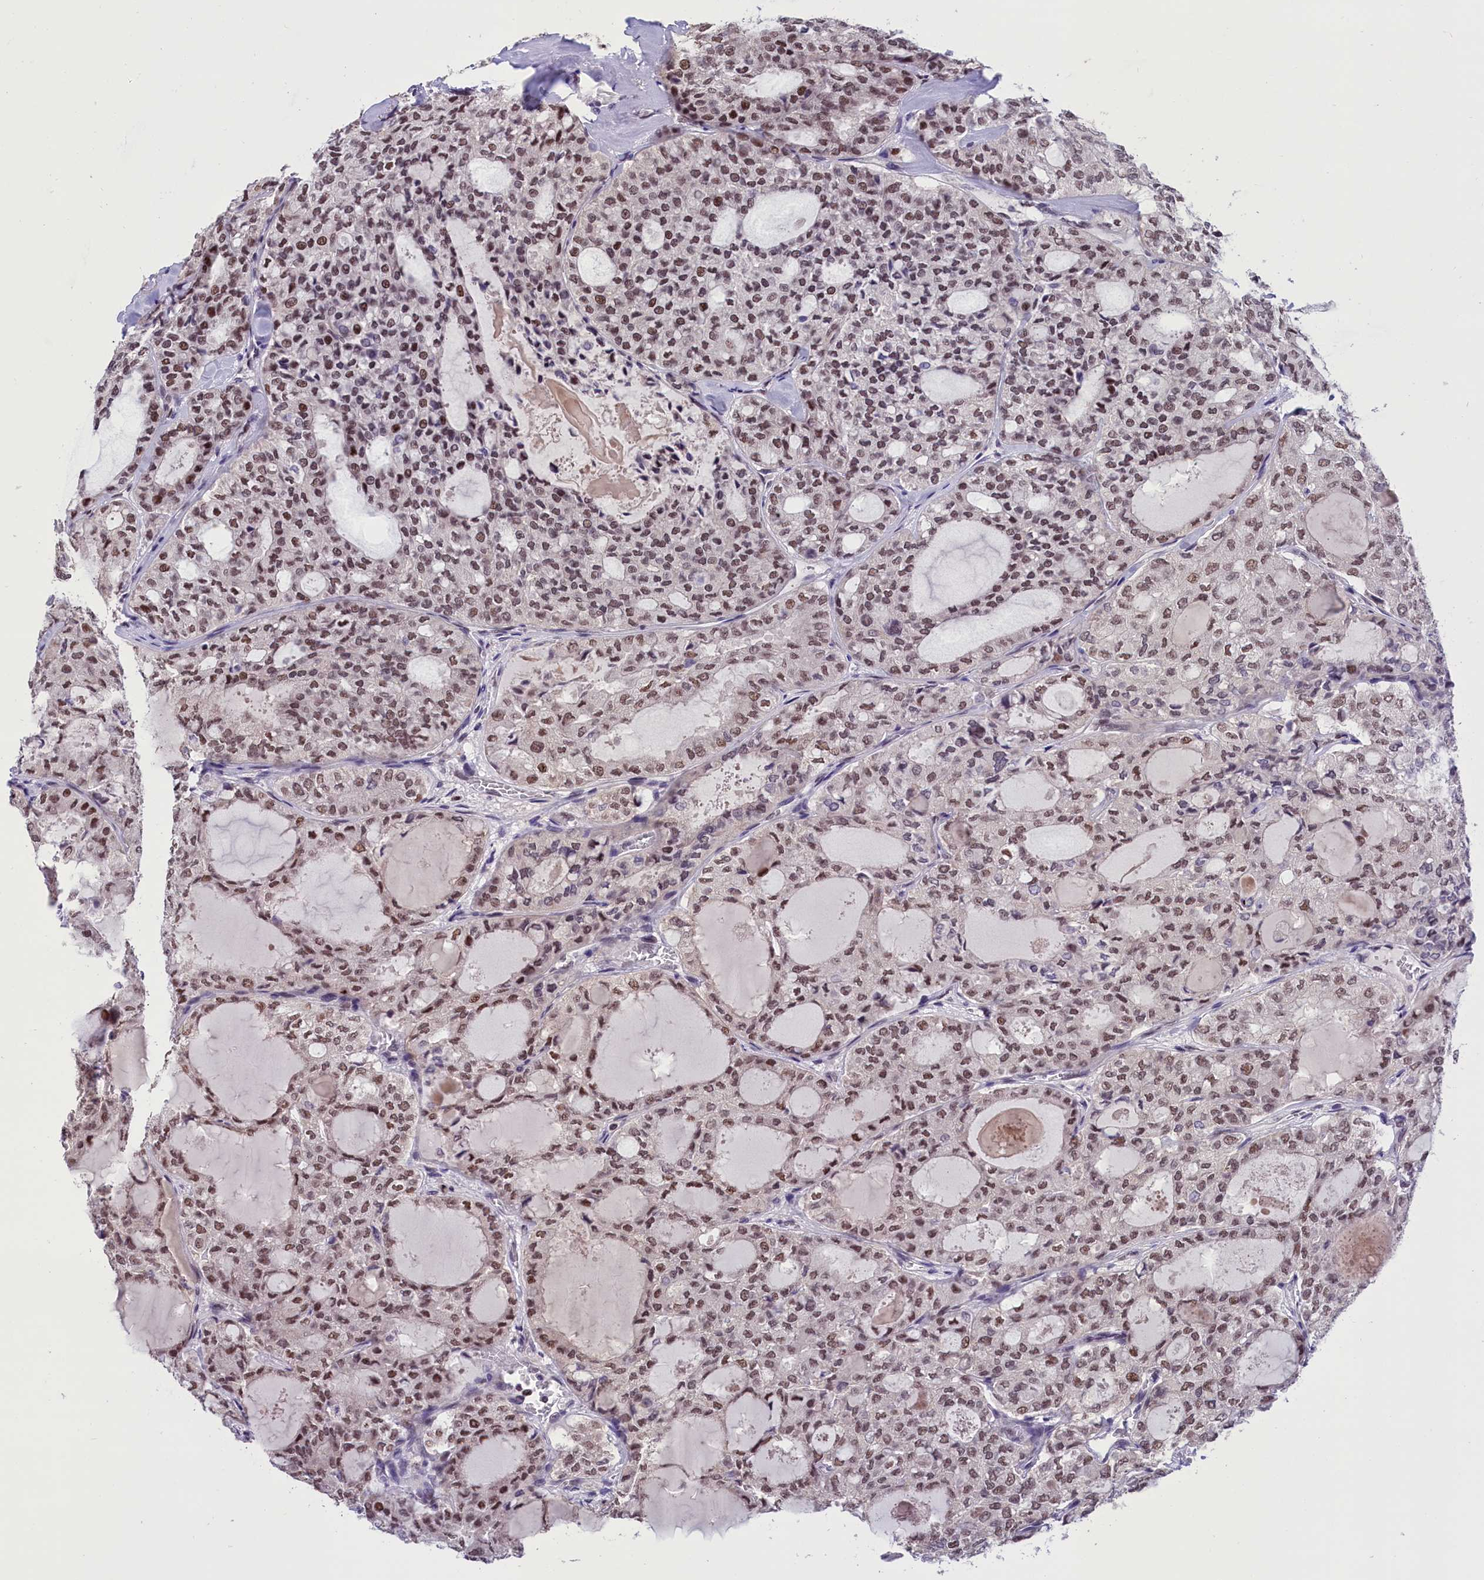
{"staining": {"intensity": "moderate", "quantity": ">75%", "location": "nuclear"}, "tissue": "thyroid cancer", "cell_type": "Tumor cells", "image_type": "cancer", "snomed": [{"axis": "morphology", "description": "Follicular adenoma carcinoma, NOS"}, {"axis": "topography", "description": "Thyroid gland"}], "caption": "Protein analysis of thyroid follicular adenoma carcinoma tissue reveals moderate nuclear positivity in about >75% of tumor cells.", "gene": "CDYL2", "patient": {"sex": "male", "age": 75}}